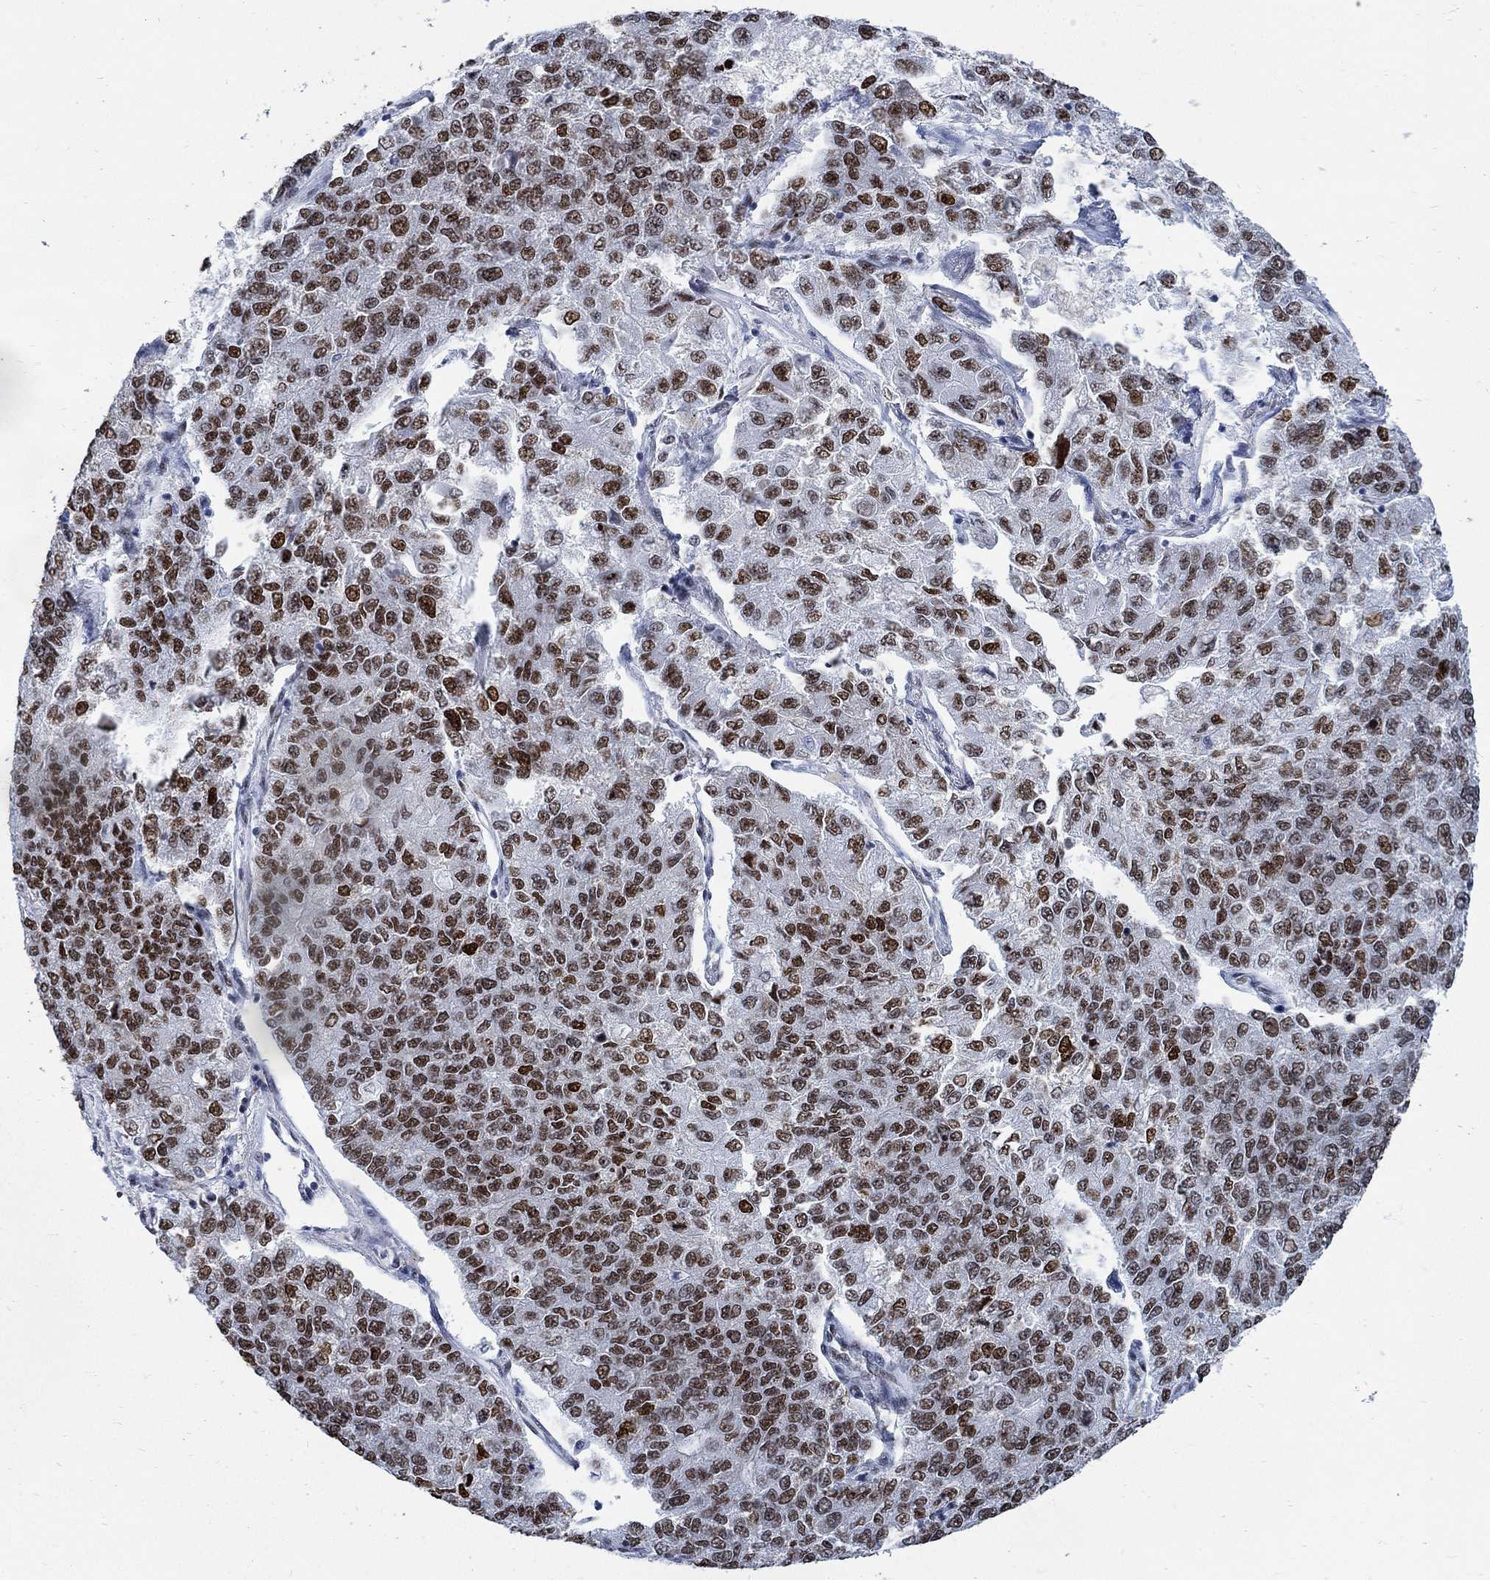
{"staining": {"intensity": "strong", "quantity": ">75%", "location": "cytoplasmic/membranous,nuclear"}, "tissue": "lung cancer", "cell_type": "Tumor cells", "image_type": "cancer", "snomed": [{"axis": "morphology", "description": "Adenocarcinoma, NOS"}, {"axis": "topography", "description": "Lung"}], "caption": "Lung adenocarcinoma tissue exhibits strong cytoplasmic/membranous and nuclear expression in approximately >75% of tumor cells The staining was performed using DAB (3,3'-diaminobenzidine) to visualize the protein expression in brown, while the nuclei were stained in blue with hematoxylin (Magnification: 20x).", "gene": "DLK1", "patient": {"sex": "male", "age": 49}}